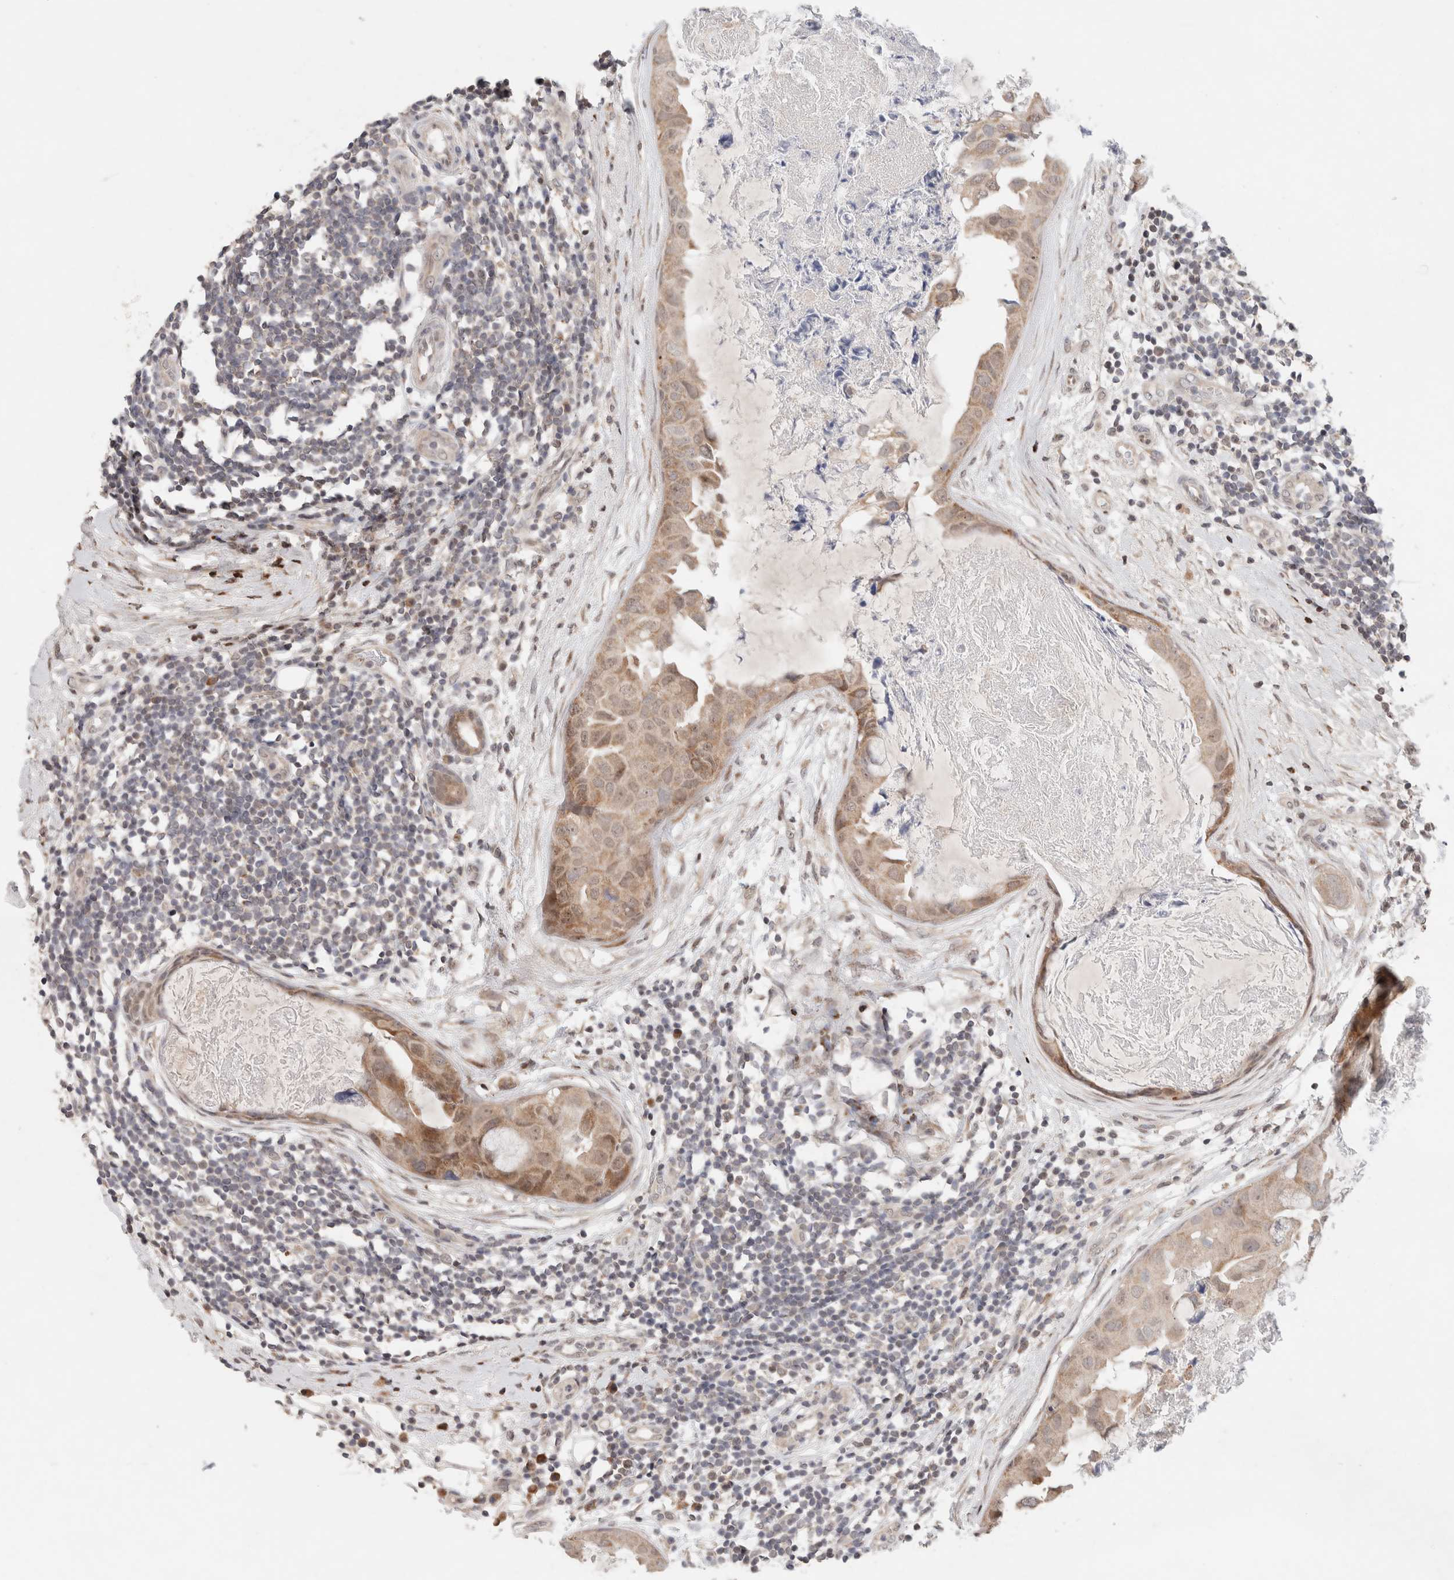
{"staining": {"intensity": "weak", "quantity": ">75%", "location": "cytoplasmic/membranous"}, "tissue": "breast cancer", "cell_type": "Tumor cells", "image_type": "cancer", "snomed": [{"axis": "morphology", "description": "Duct carcinoma"}, {"axis": "topography", "description": "Breast"}], "caption": "Protein staining of breast cancer tissue shows weak cytoplasmic/membranous expression in about >75% of tumor cells.", "gene": "ERI3", "patient": {"sex": "female", "age": 40}}